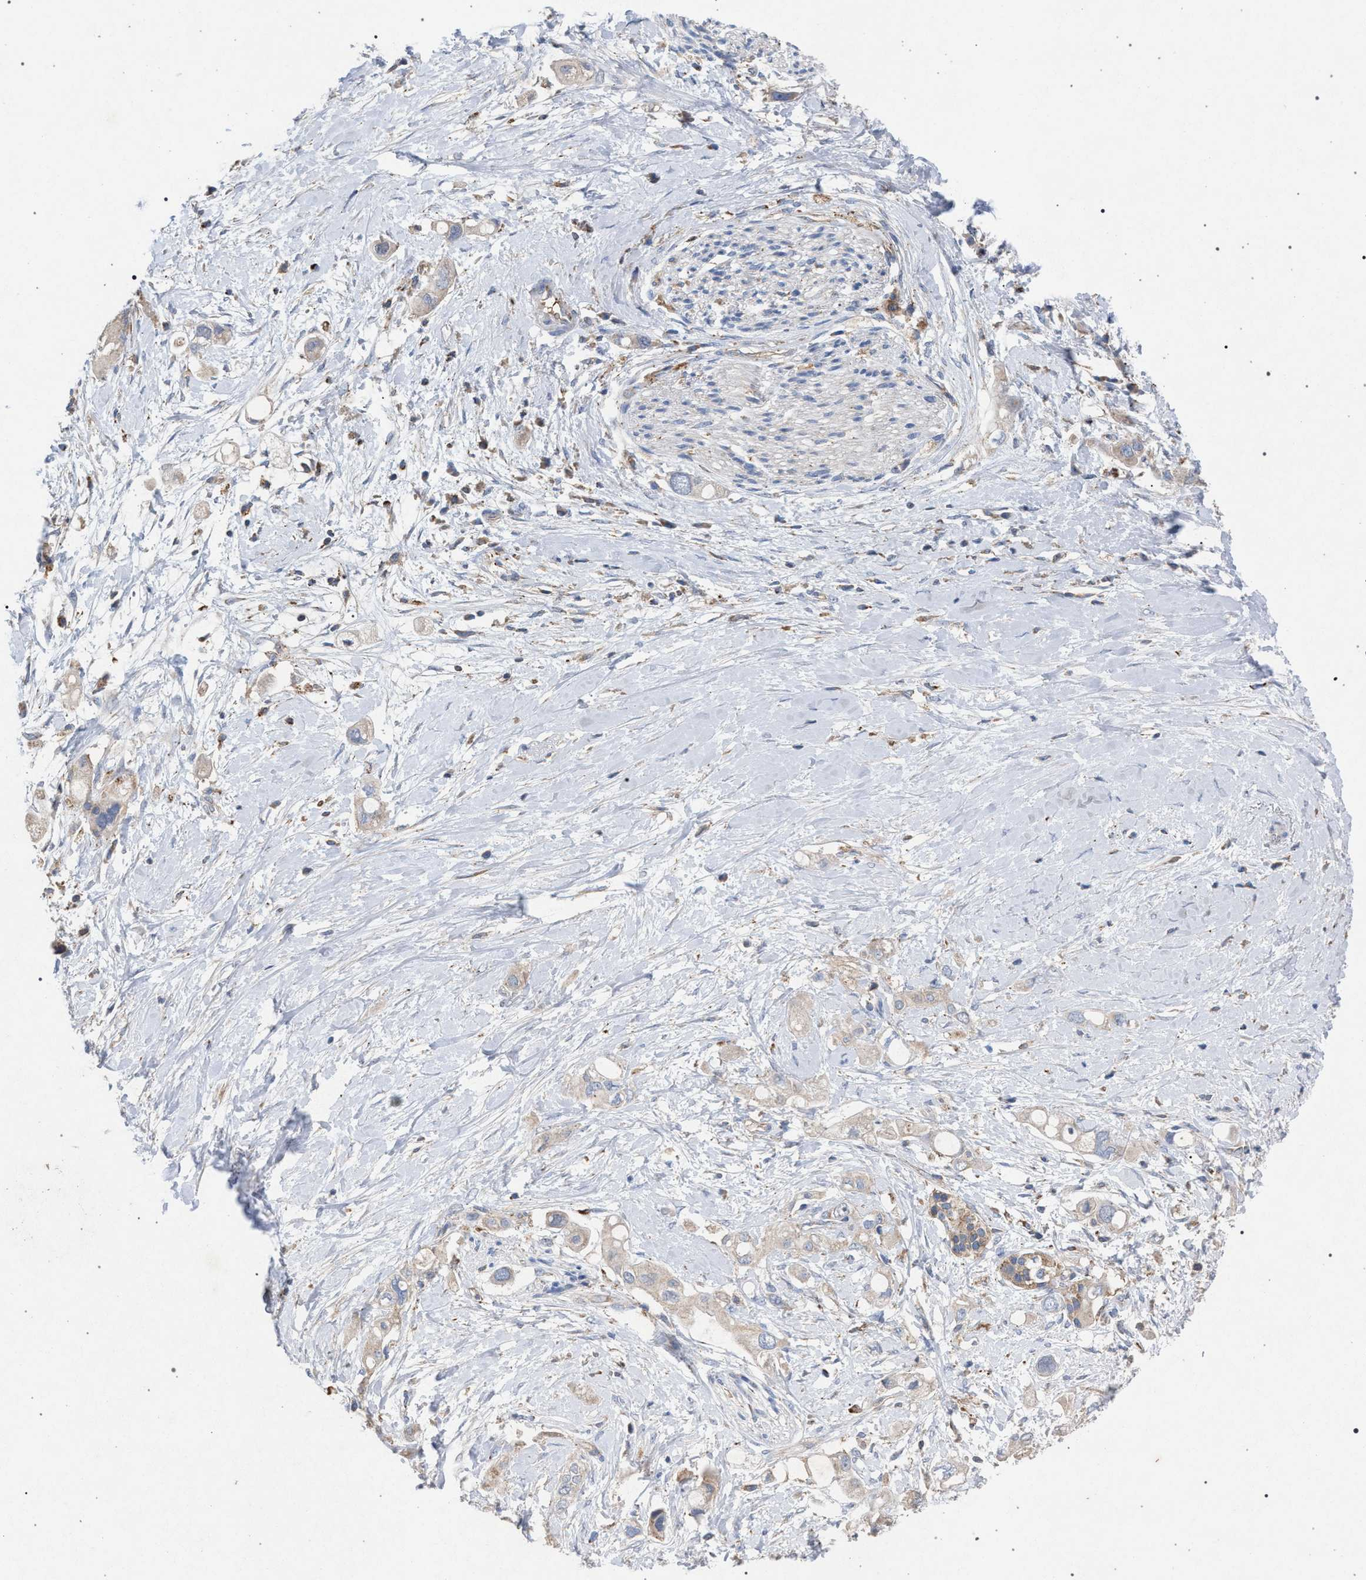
{"staining": {"intensity": "negative", "quantity": "none", "location": "none"}, "tissue": "pancreatic cancer", "cell_type": "Tumor cells", "image_type": "cancer", "snomed": [{"axis": "morphology", "description": "Adenocarcinoma, NOS"}, {"axis": "topography", "description": "Pancreas"}], "caption": "This is a image of immunohistochemistry (IHC) staining of adenocarcinoma (pancreatic), which shows no positivity in tumor cells.", "gene": "VPS13A", "patient": {"sex": "female", "age": 56}}